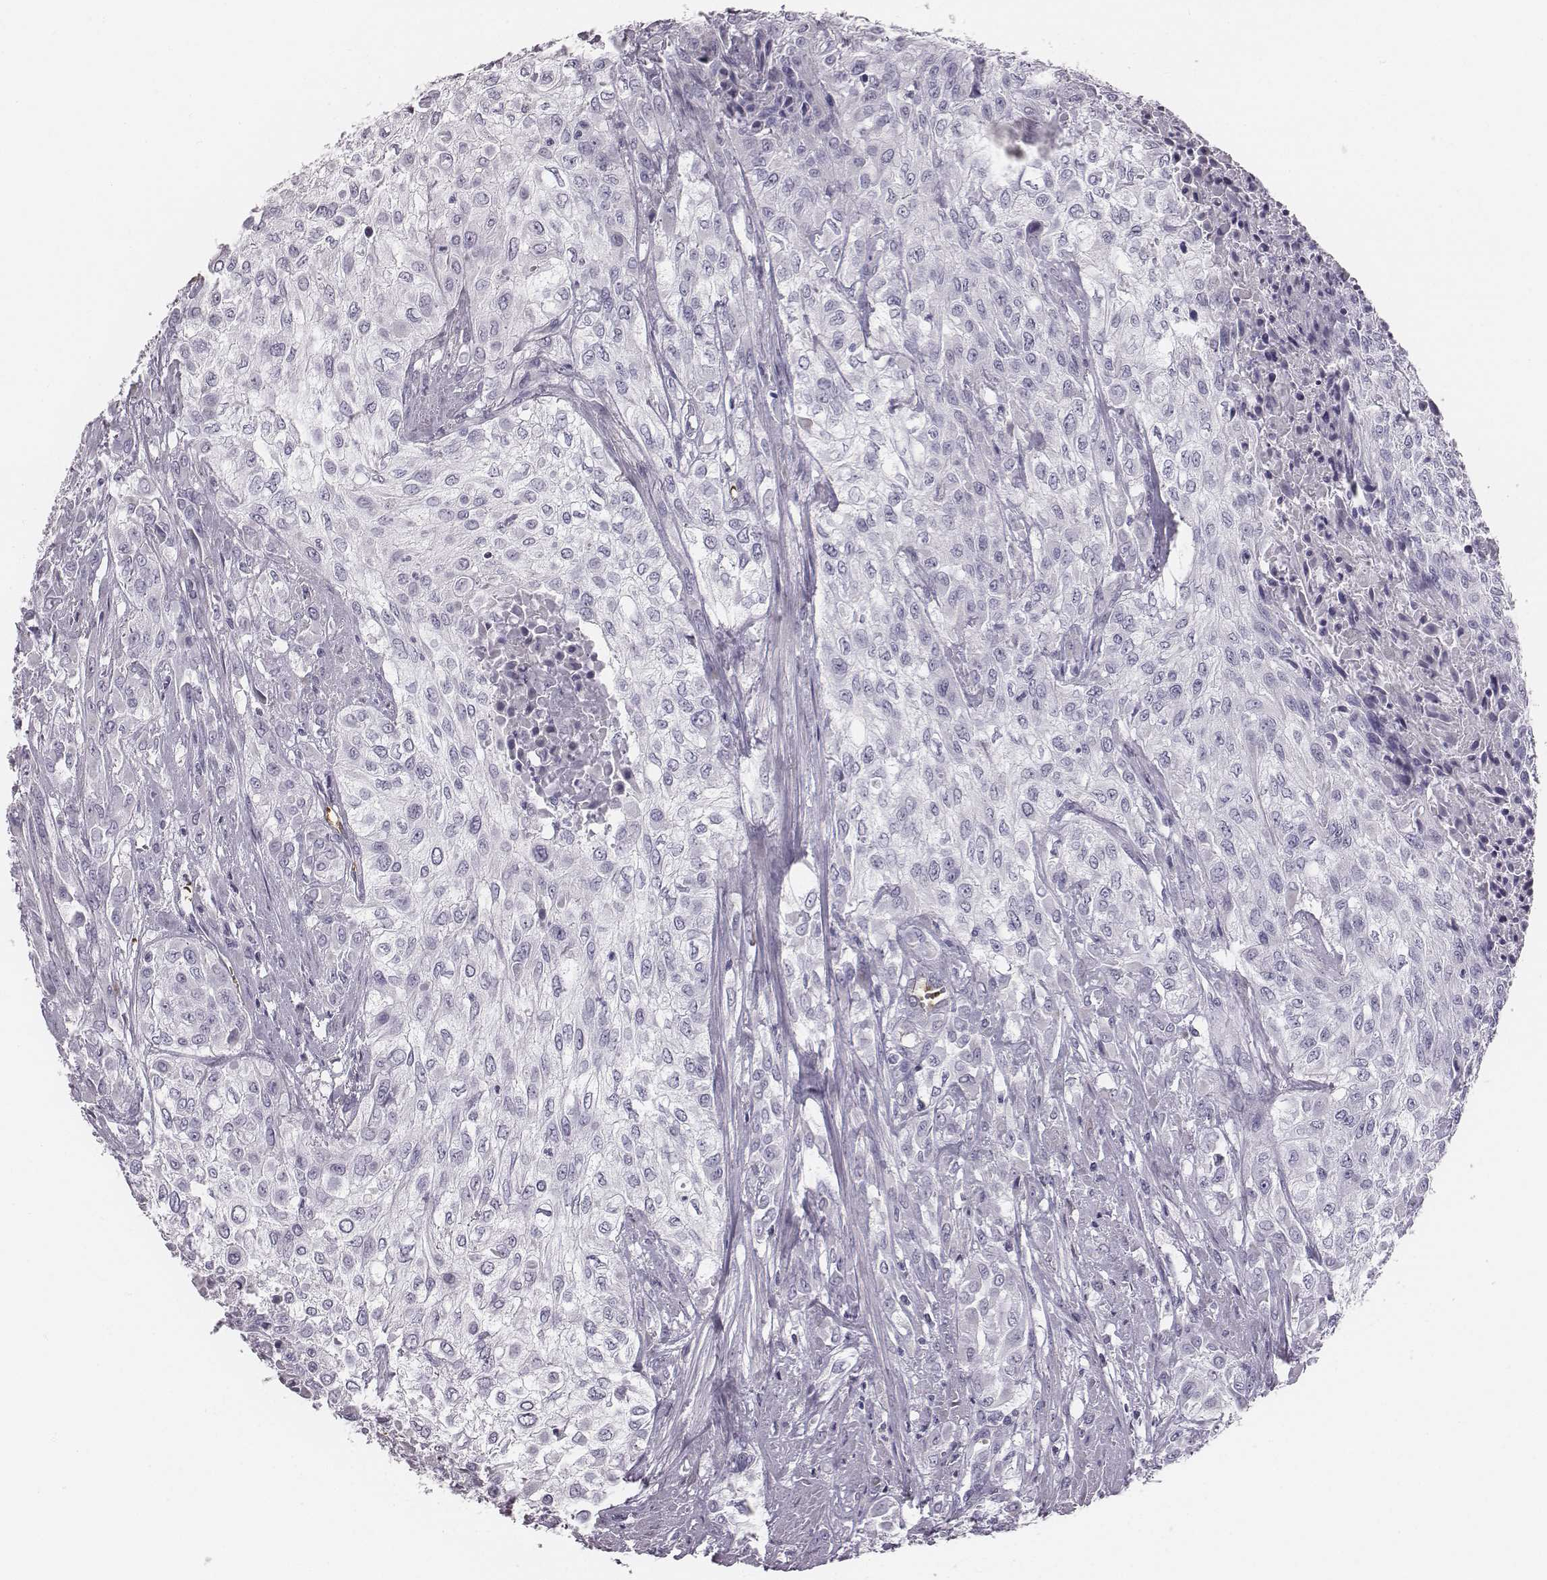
{"staining": {"intensity": "negative", "quantity": "none", "location": "none"}, "tissue": "urothelial cancer", "cell_type": "Tumor cells", "image_type": "cancer", "snomed": [{"axis": "morphology", "description": "Urothelial carcinoma, High grade"}, {"axis": "topography", "description": "Urinary bladder"}], "caption": "DAB immunohistochemical staining of urothelial cancer exhibits no significant expression in tumor cells.", "gene": "HBZ", "patient": {"sex": "male", "age": 57}}